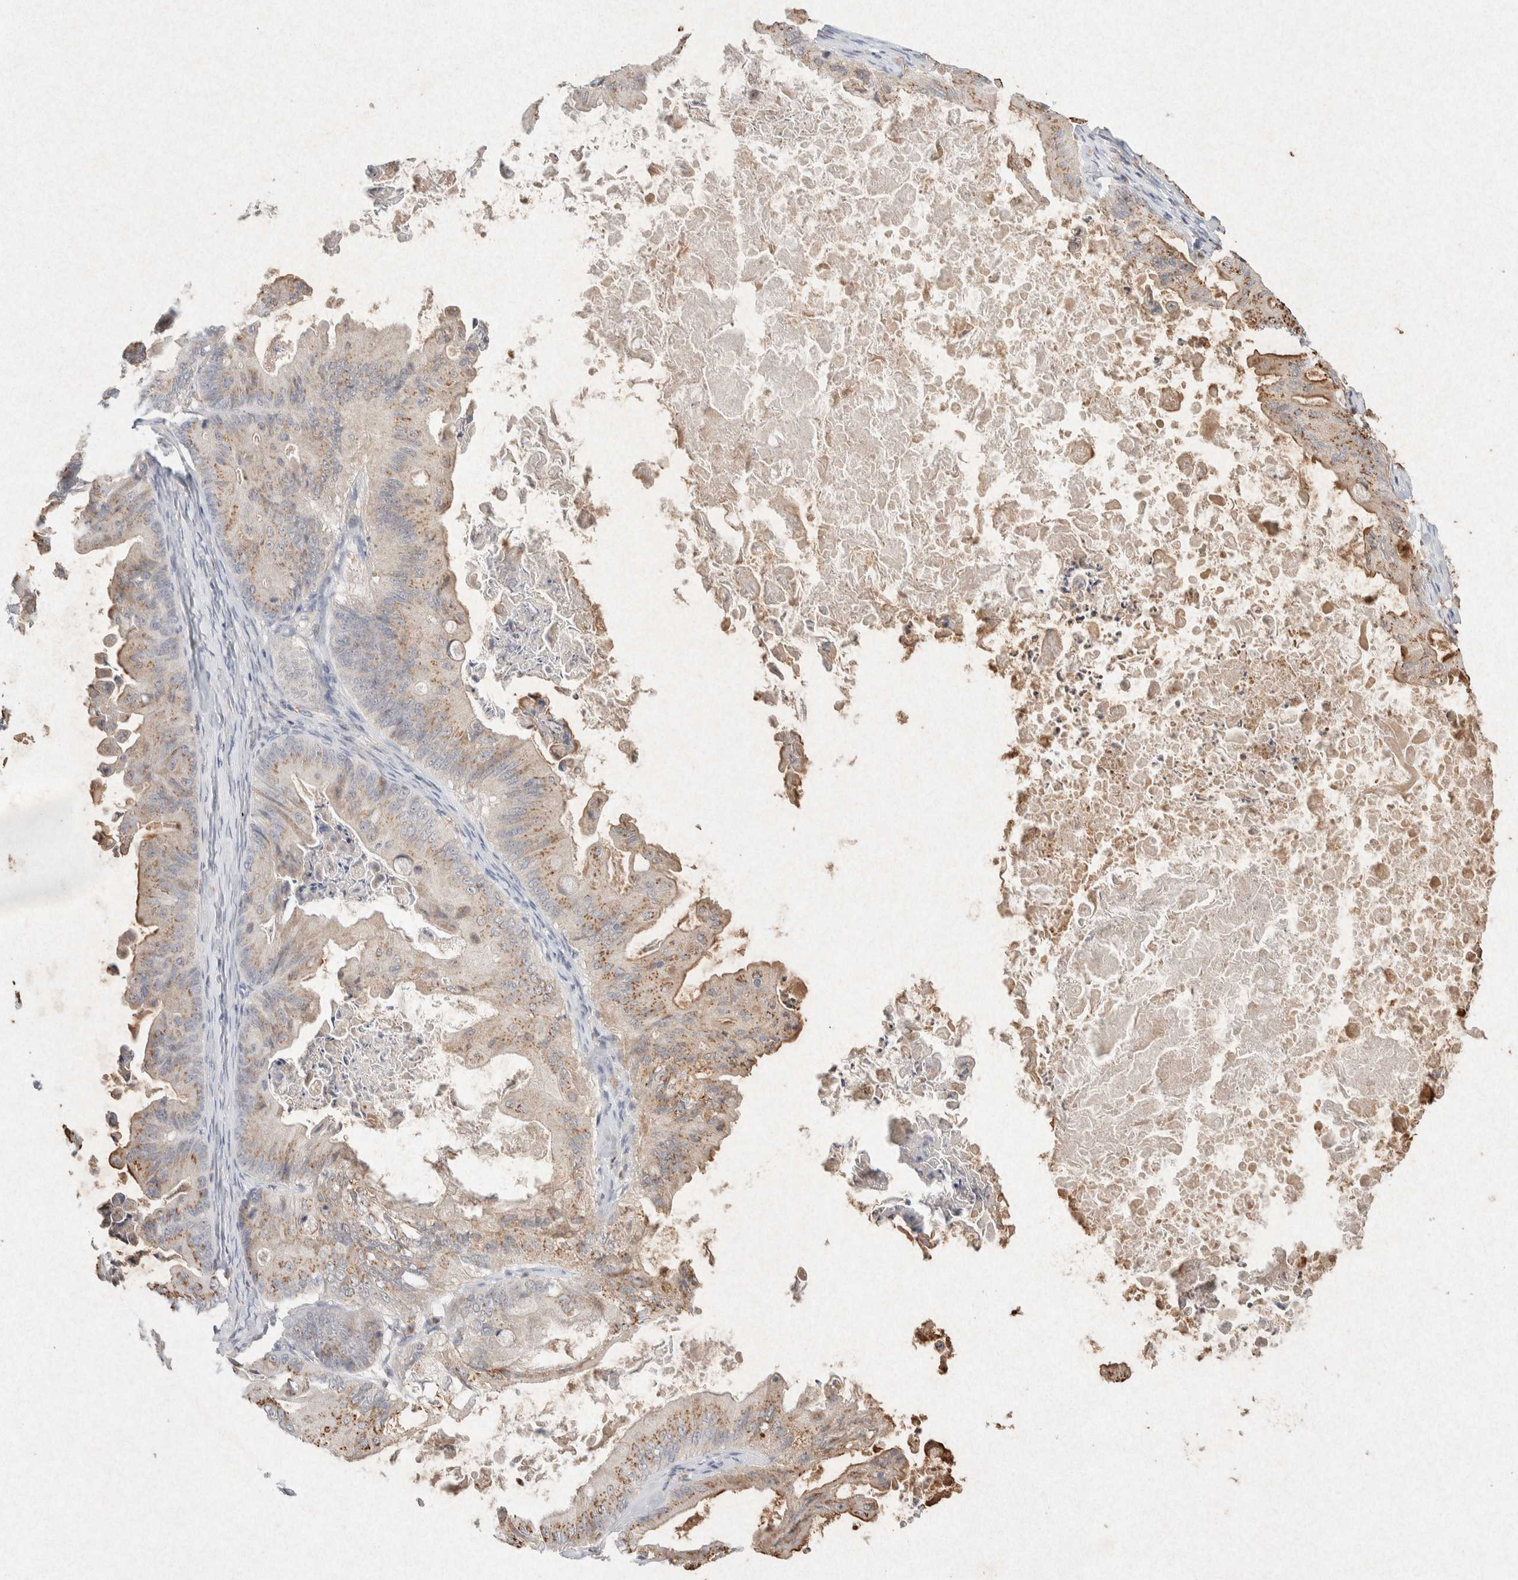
{"staining": {"intensity": "weak", "quantity": ">75%", "location": "cytoplasmic/membranous"}, "tissue": "ovarian cancer", "cell_type": "Tumor cells", "image_type": "cancer", "snomed": [{"axis": "morphology", "description": "Cystadenocarcinoma, mucinous, NOS"}, {"axis": "topography", "description": "Ovary"}], "caption": "High-power microscopy captured an IHC image of ovarian mucinous cystadenocarcinoma, revealing weak cytoplasmic/membranous expression in about >75% of tumor cells.", "gene": "GNAI1", "patient": {"sex": "female", "age": 37}}